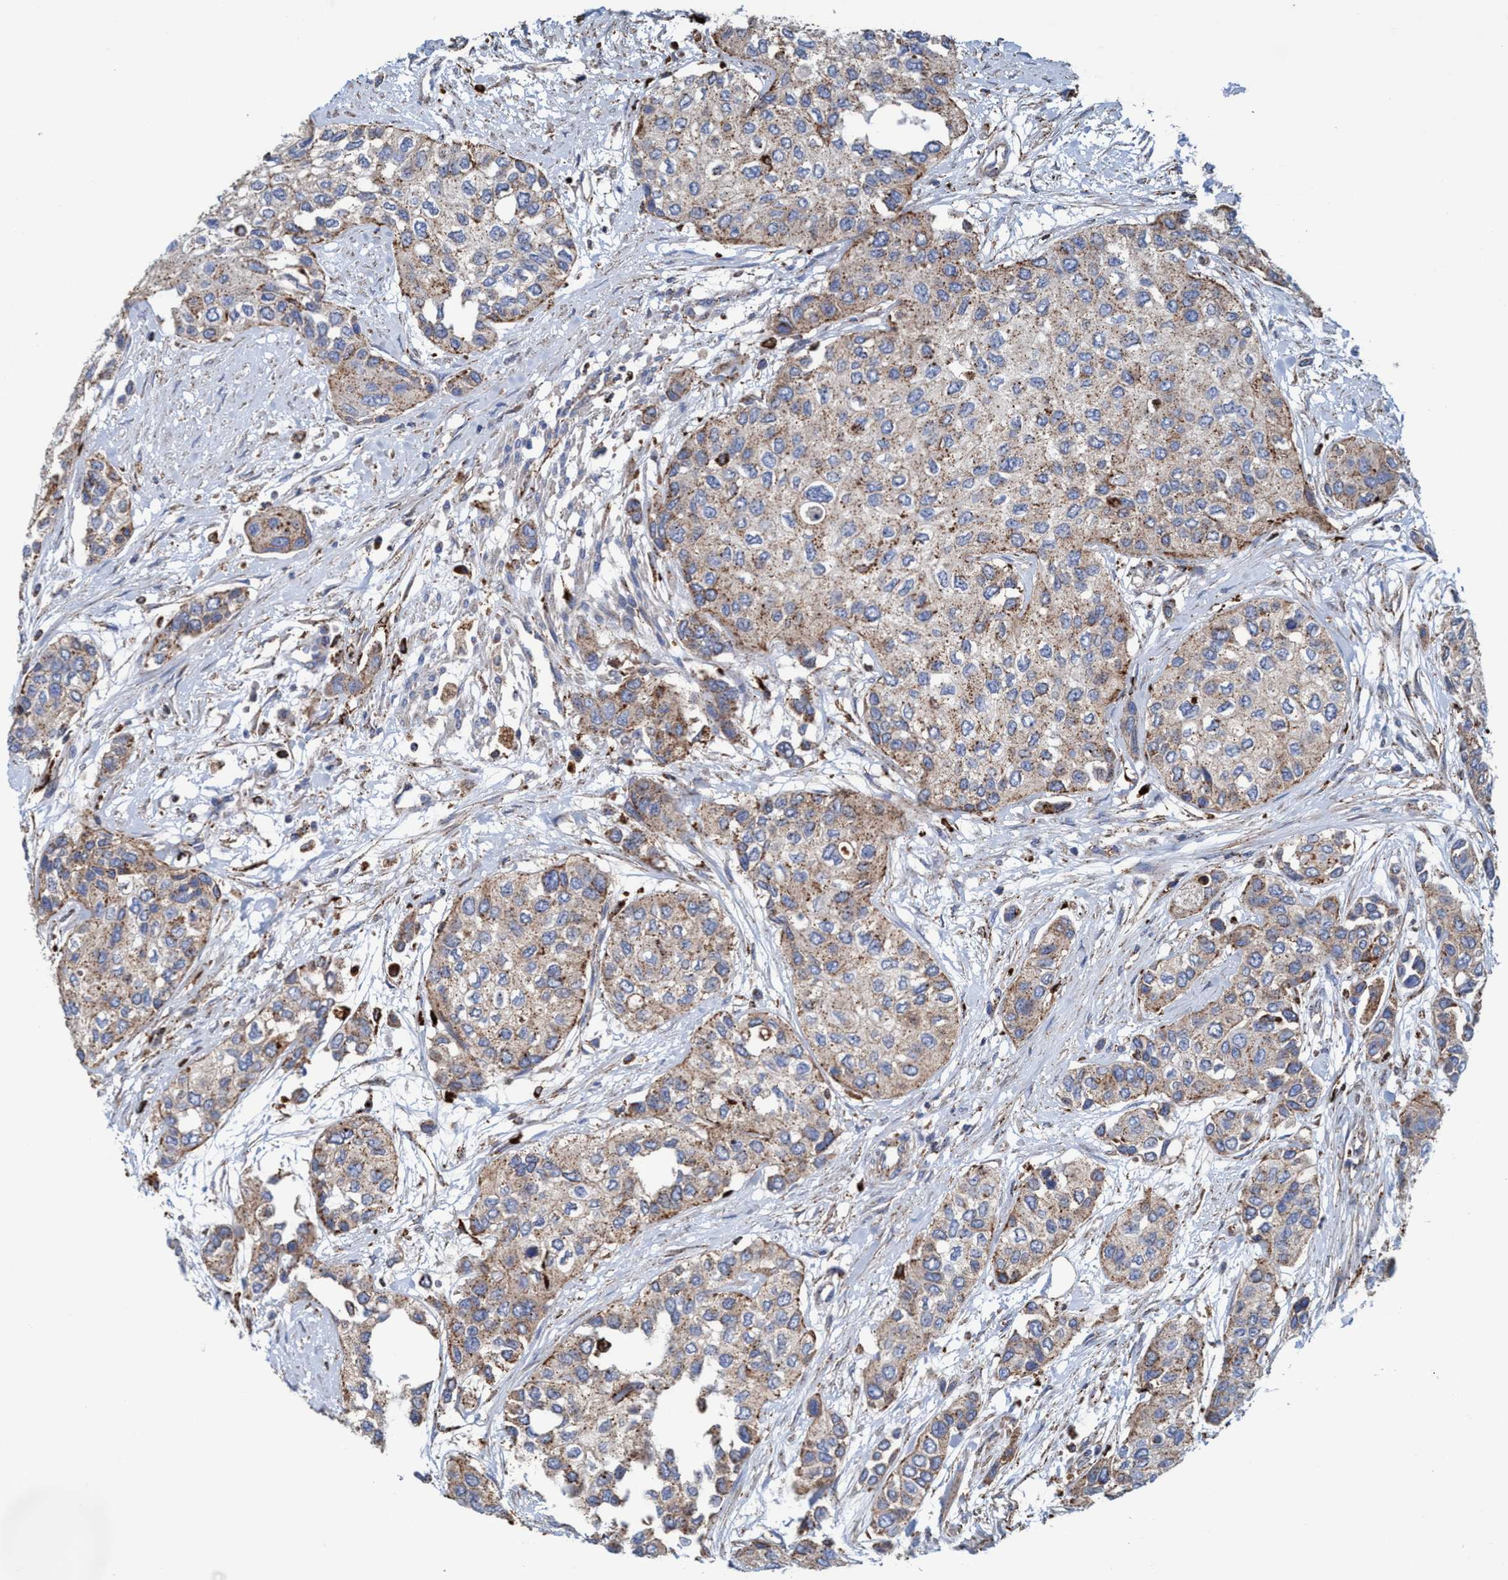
{"staining": {"intensity": "moderate", "quantity": ">75%", "location": "cytoplasmic/membranous"}, "tissue": "urothelial cancer", "cell_type": "Tumor cells", "image_type": "cancer", "snomed": [{"axis": "morphology", "description": "Urothelial carcinoma, High grade"}, {"axis": "topography", "description": "Urinary bladder"}], "caption": "Protein staining shows moderate cytoplasmic/membranous expression in approximately >75% of tumor cells in high-grade urothelial carcinoma. (DAB (3,3'-diaminobenzidine) = brown stain, brightfield microscopy at high magnification).", "gene": "TRIM65", "patient": {"sex": "female", "age": 56}}